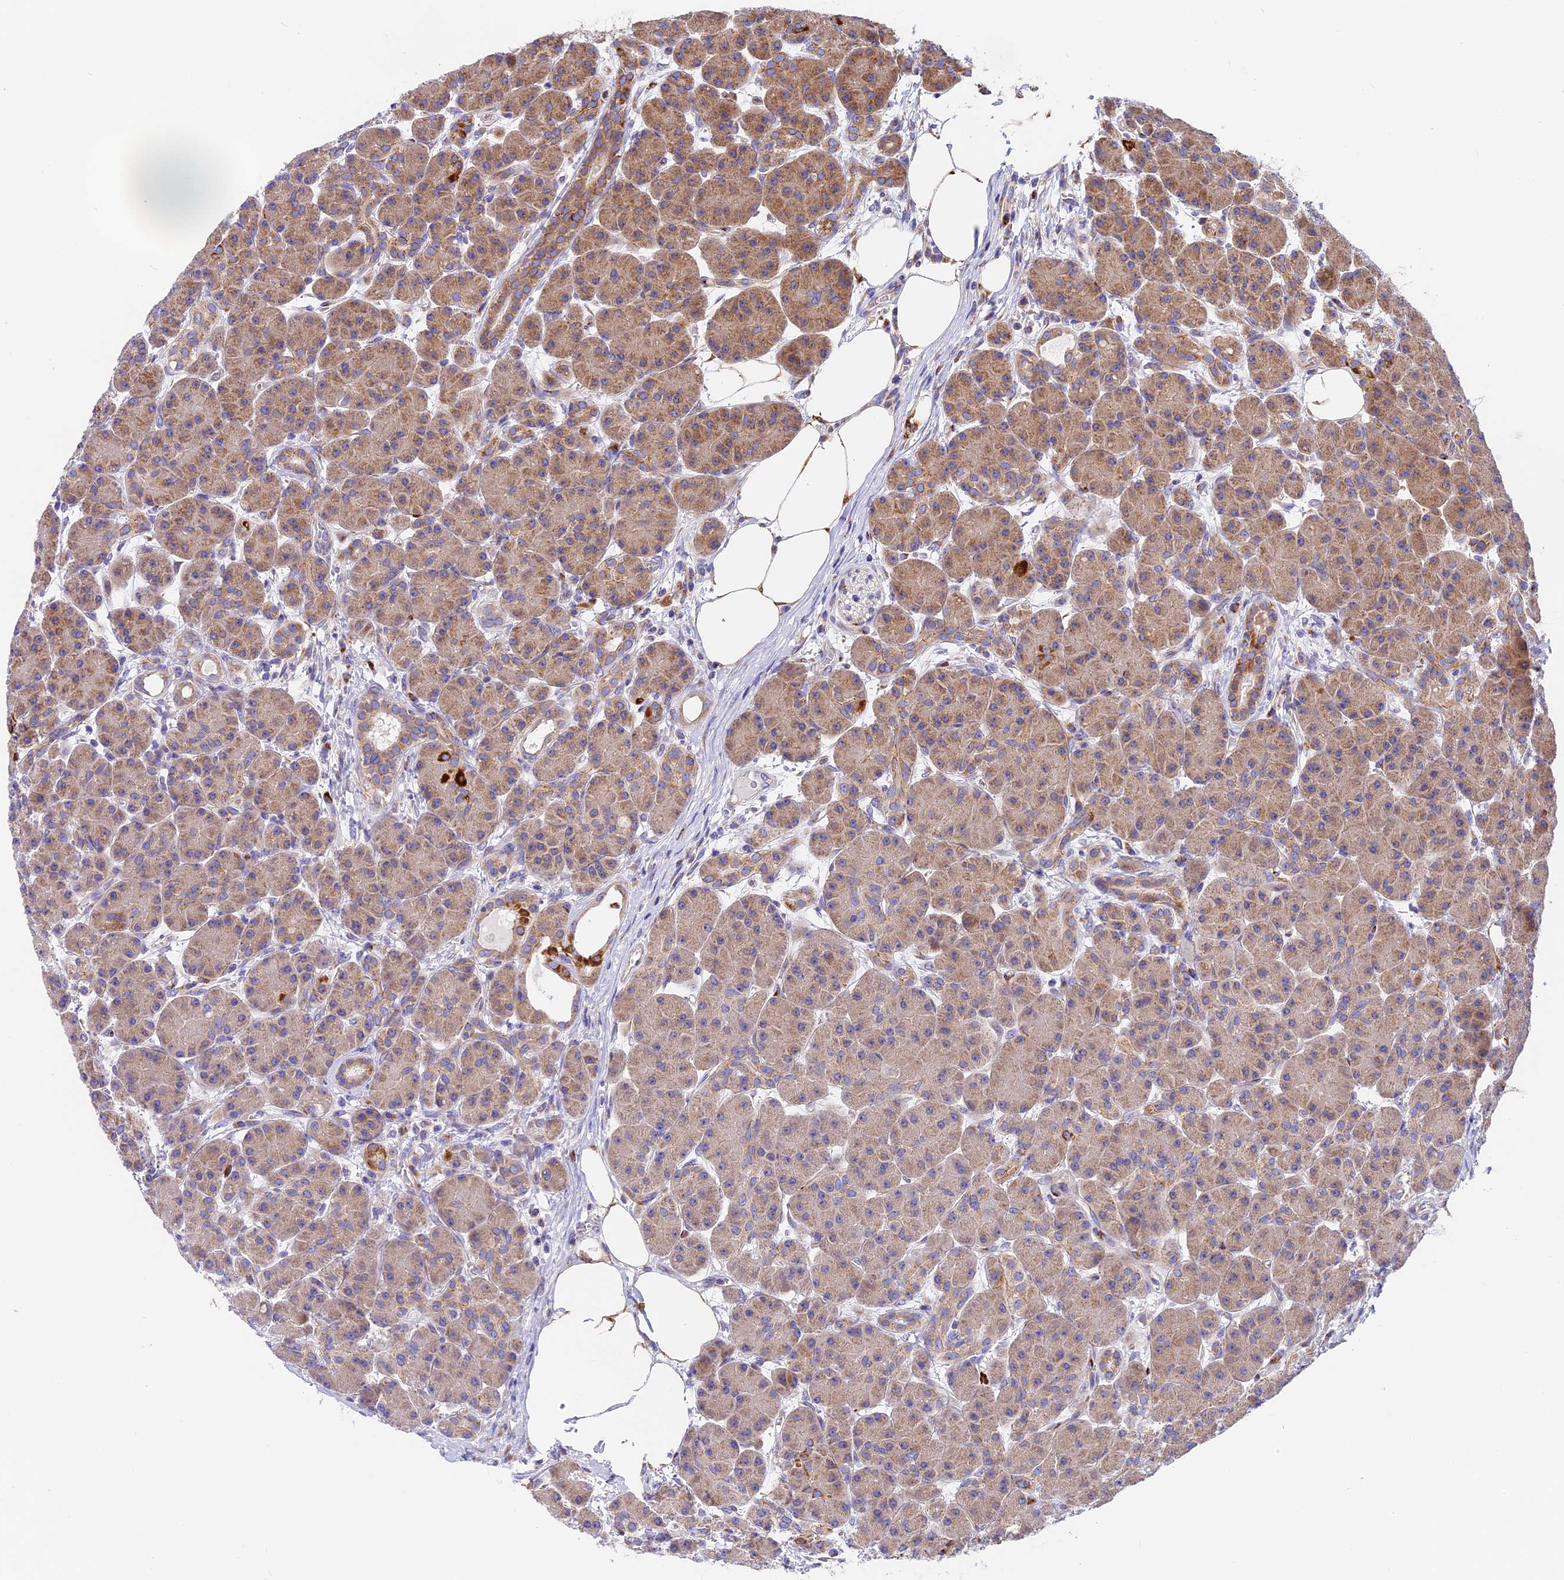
{"staining": {"intensity": "moderate", "quantity": "25%-75%", "location": "cytoplasmic/membranous"}, "tissue": "pancreas", "cell_type": "Exocrine glandular cells", "image_type": "normal", "snomed": [{"axis": "morphology", "description": "Normal tissue, NOS"}, {"axis": "topography", "description": "Pancreas"}], "caption": "The image shows staining of unremarkable pancreas, revealing moderate cytoplasmic/membranous protein positivity (brown color) within exocrine glandular cells.", "gene": "MRAS", "patient": {"sex": "male", "age": 63}}